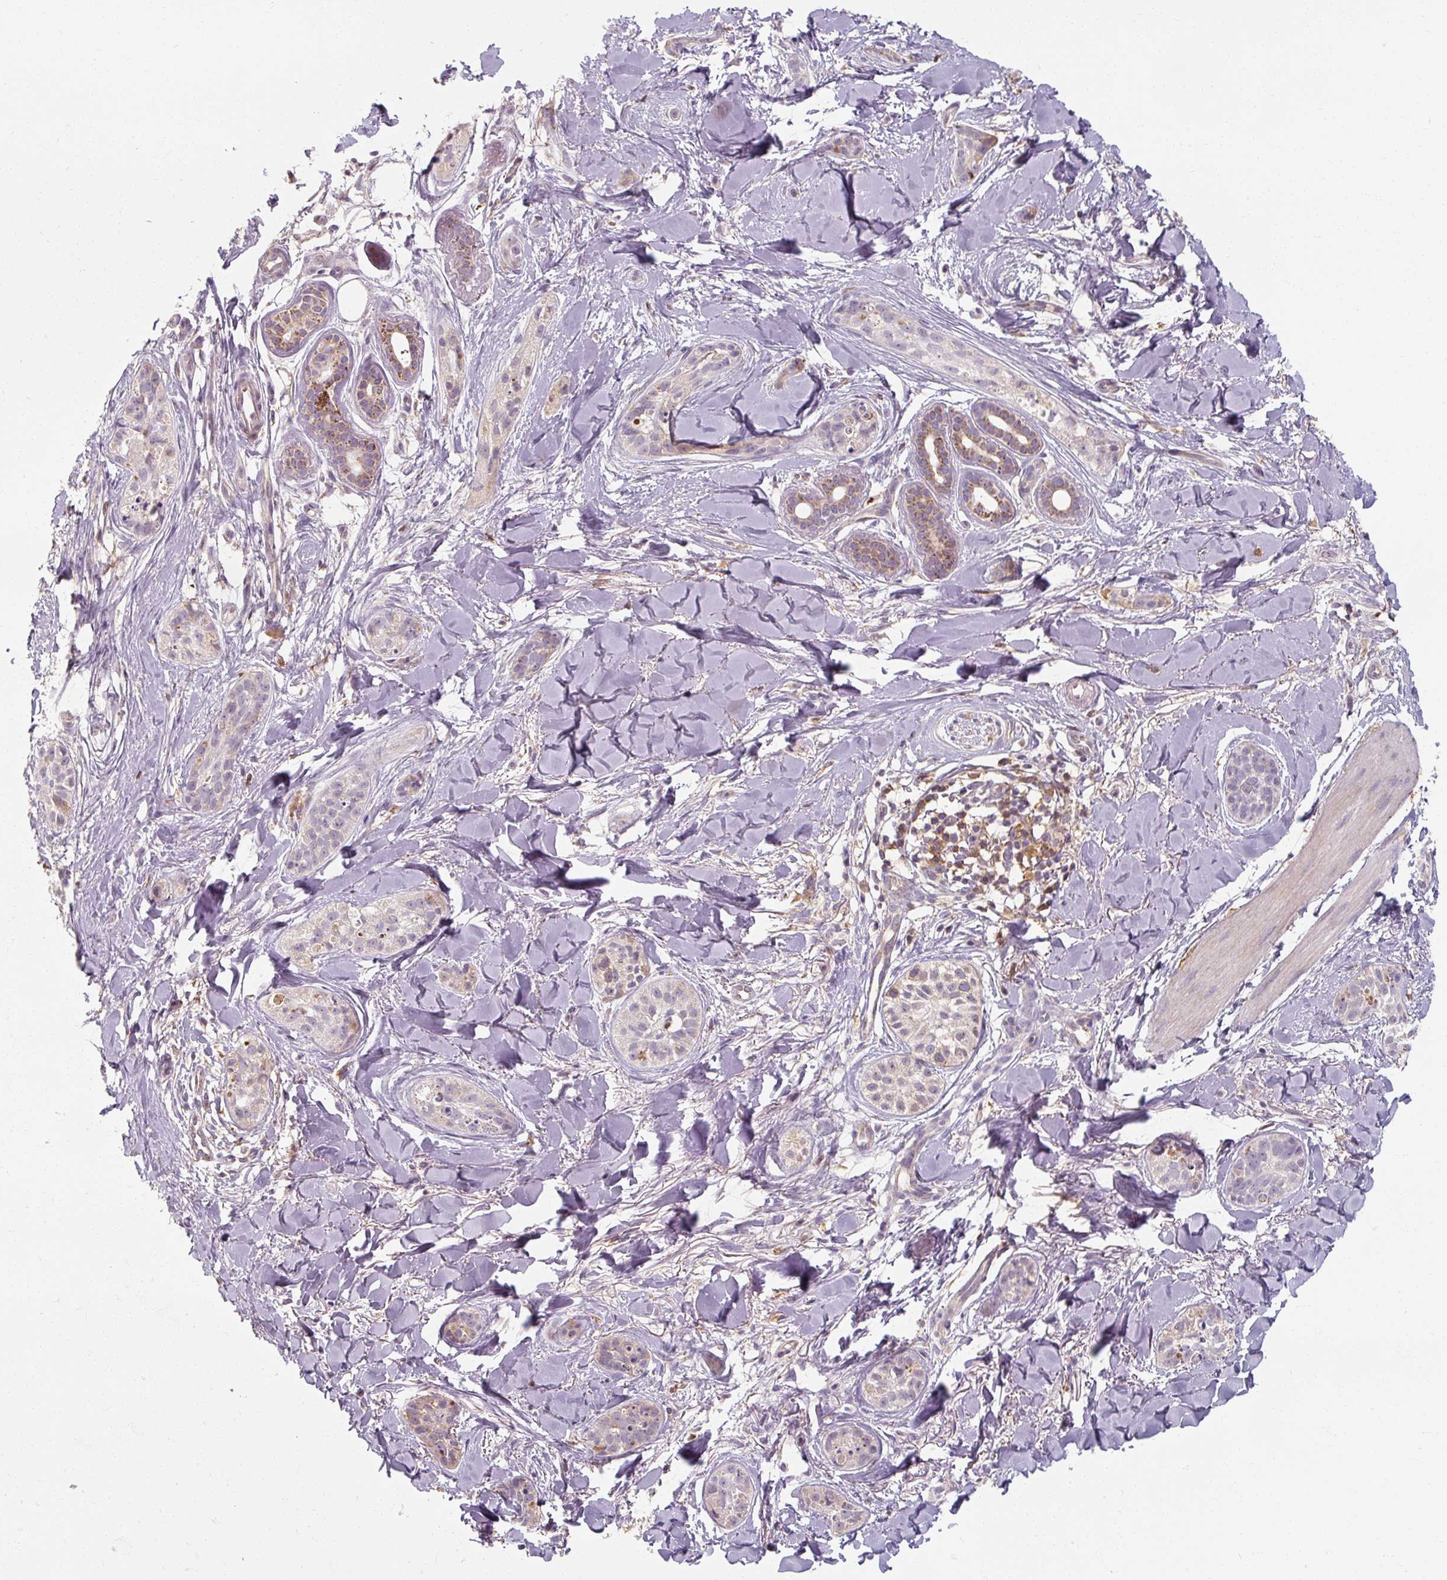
{"staining": {"intensity": "negative", "quantity": "none", "location": "none"}, "tissue": "skin cancer", "cell_type": "Tumor cells", "image_type": "cancer", "snomed": [{"axis": "morphology", "description": "Basal cell carcinoma"}, {"axis": "topography", "description": "Skin"}], "caption": "The histopathology image shows no significant expression in tumor cells of skin basal cell carcinoma. (DAB (3,3'-diaminobenzidine) immunohistochemistry visualized using brightfield microscopy, high magnification).", "gene": "TSEN54", "patient": {"sex": "male", "age": 52}}